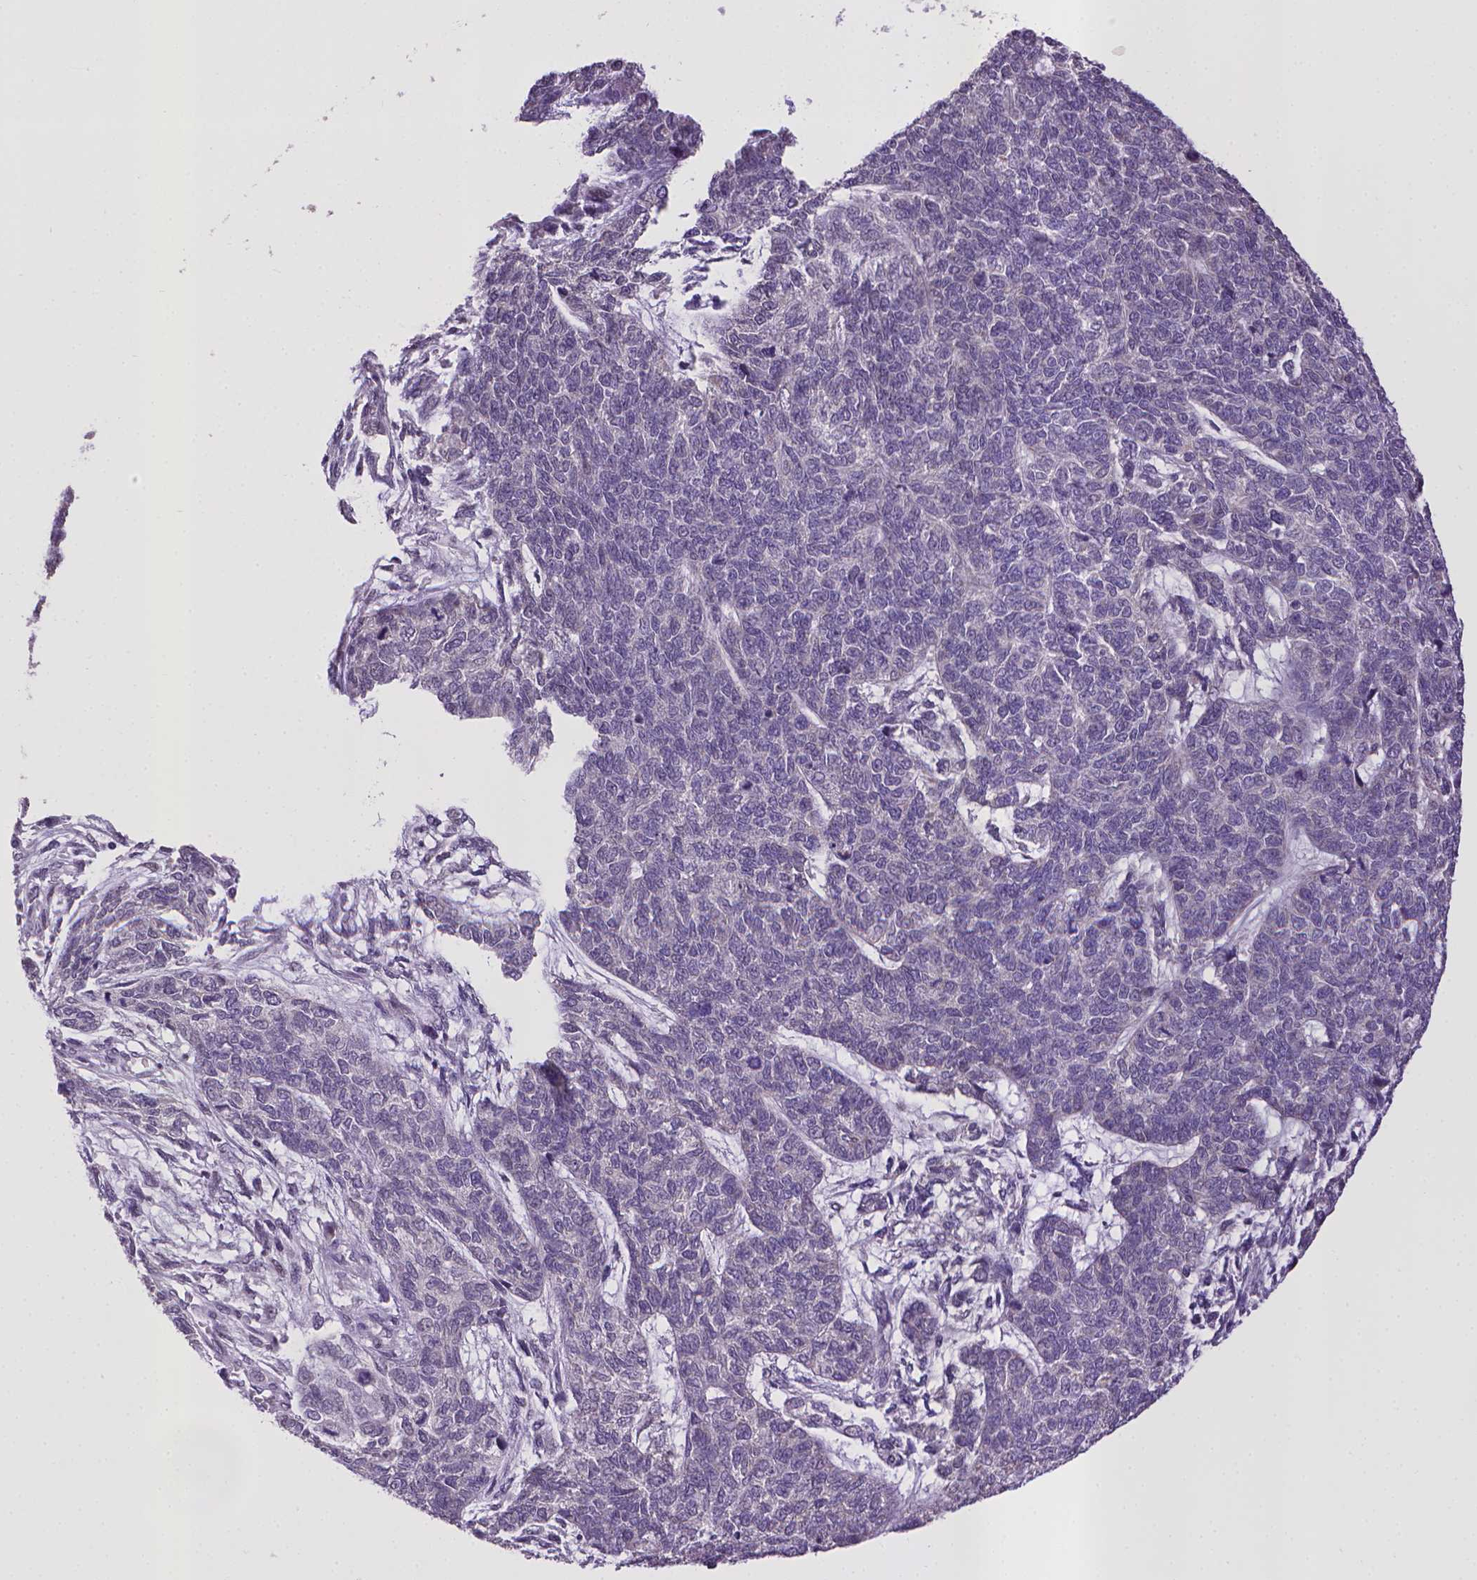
{"staining": {"intensity": "negative", "quantity": "none", "location": "none"}, "tissue": "cervical cancer", "cell_type": "Tumor cells", "image_type": "cancer", "snomed": [{"axis": "morphology", "description": "Squamous cell carcinoma, NOS"}, {"axis": "topography", "description": "Cervix"}], "caption": "The micrograph exhibits no staining of tumor cells in cervical squamous cell carcinoma. Nuclei are stained in blue.", "gene": "KMO", "patient": {"sex": "female", "age": 63}}